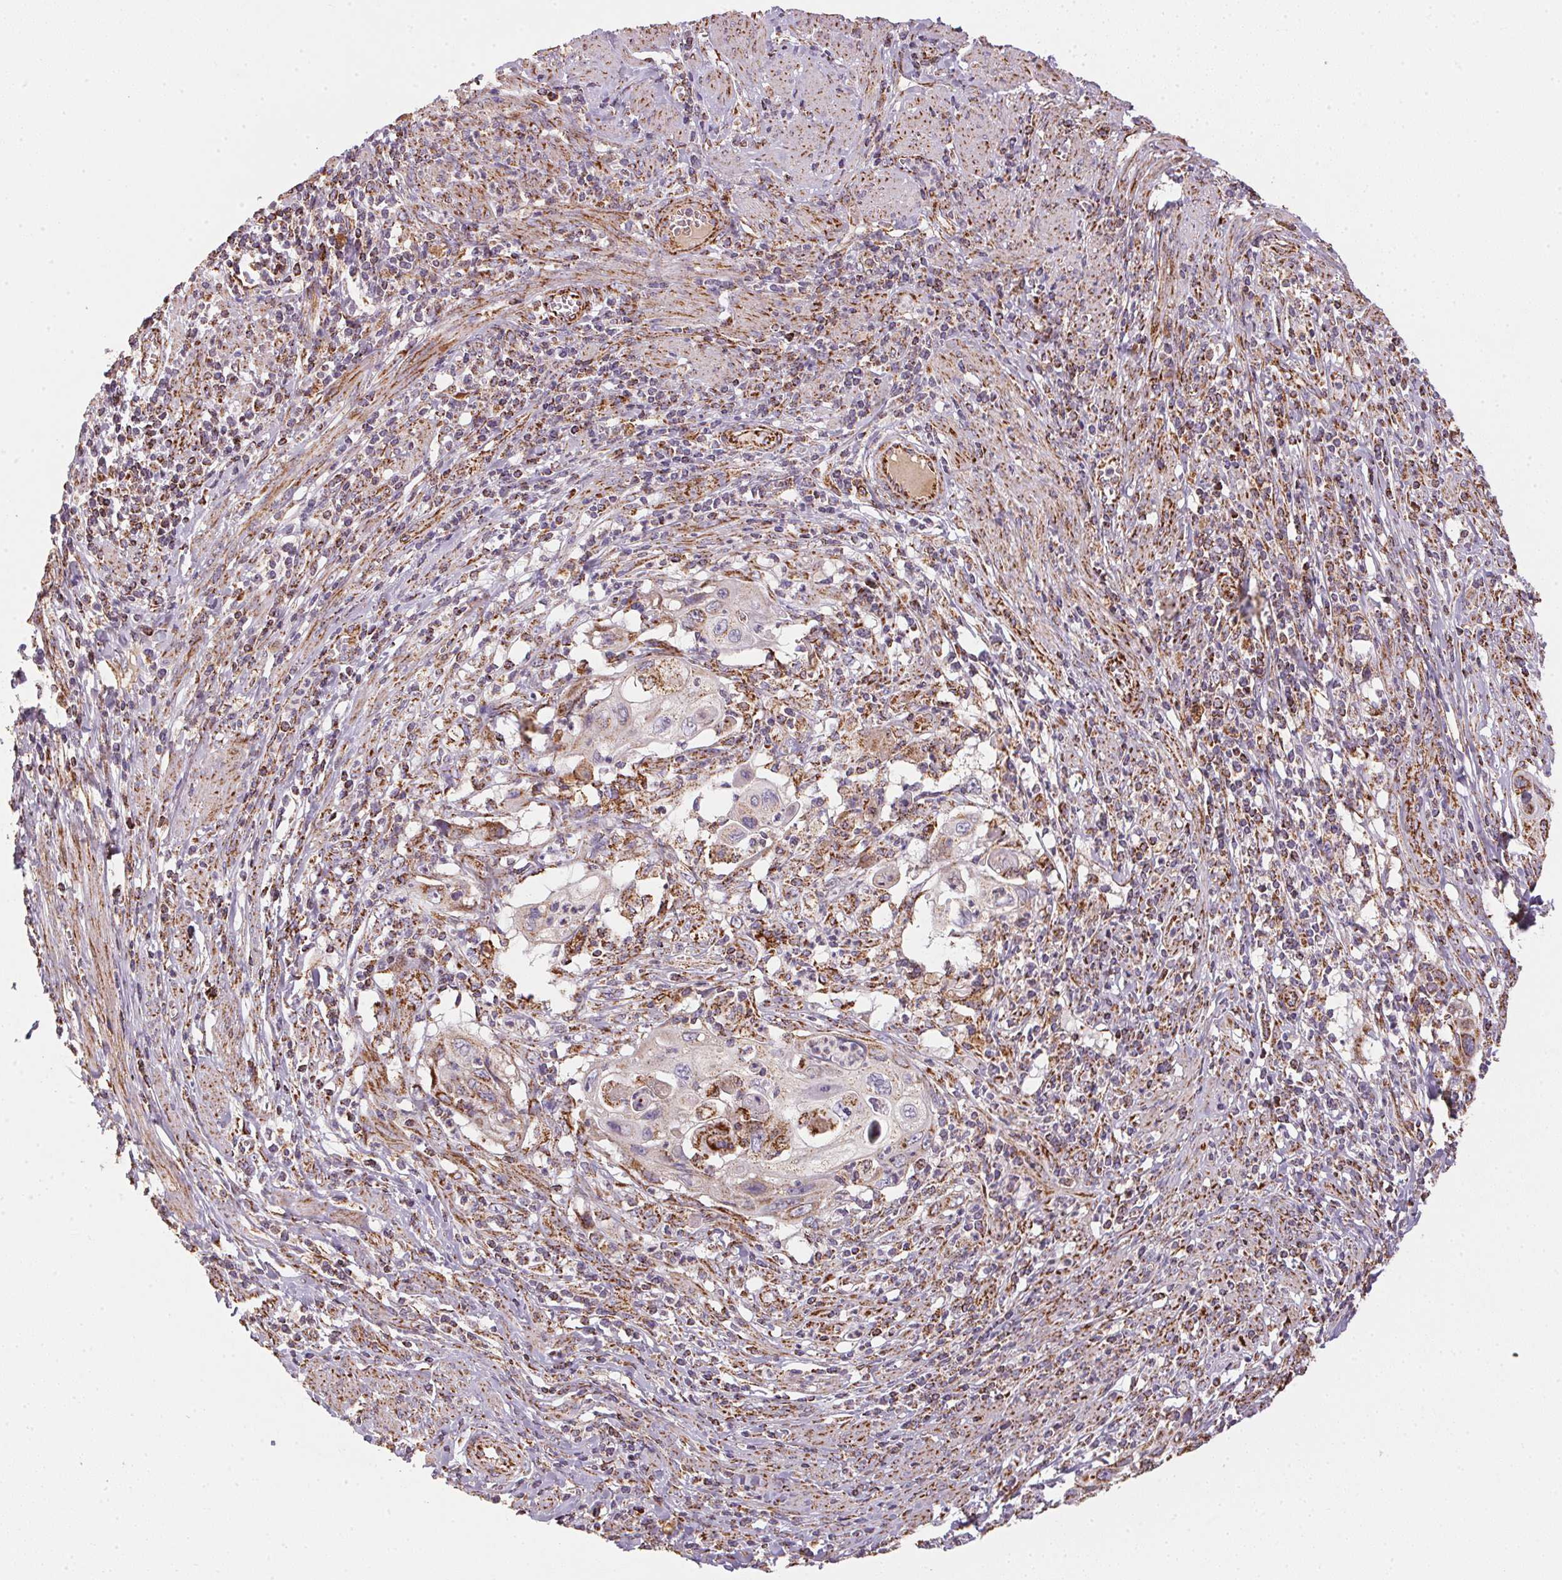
{"staining": {"intensity": "moderate", "quantity": "25%-75%", "location": "cytoplasmic/membranous"}, "tissue": "cervical cancer", "cell_type": "Tumor cells", "image_type": "cancer", "snomed": [{"axis": "morphology", "description": "Squamous cell carcinoma, NOS"}, {"axis": "topography", "description": "Cervix"}], "caption": "Squamous cell carcinoma (cervical) was stained to show a protein in brown. There is medium levels of moderate cytoplasmic/membranous expression in approximately 25%-75% of tumor cells.", "gene": "NDUFS2", "patient": {"sex": "female", "age": 70}}